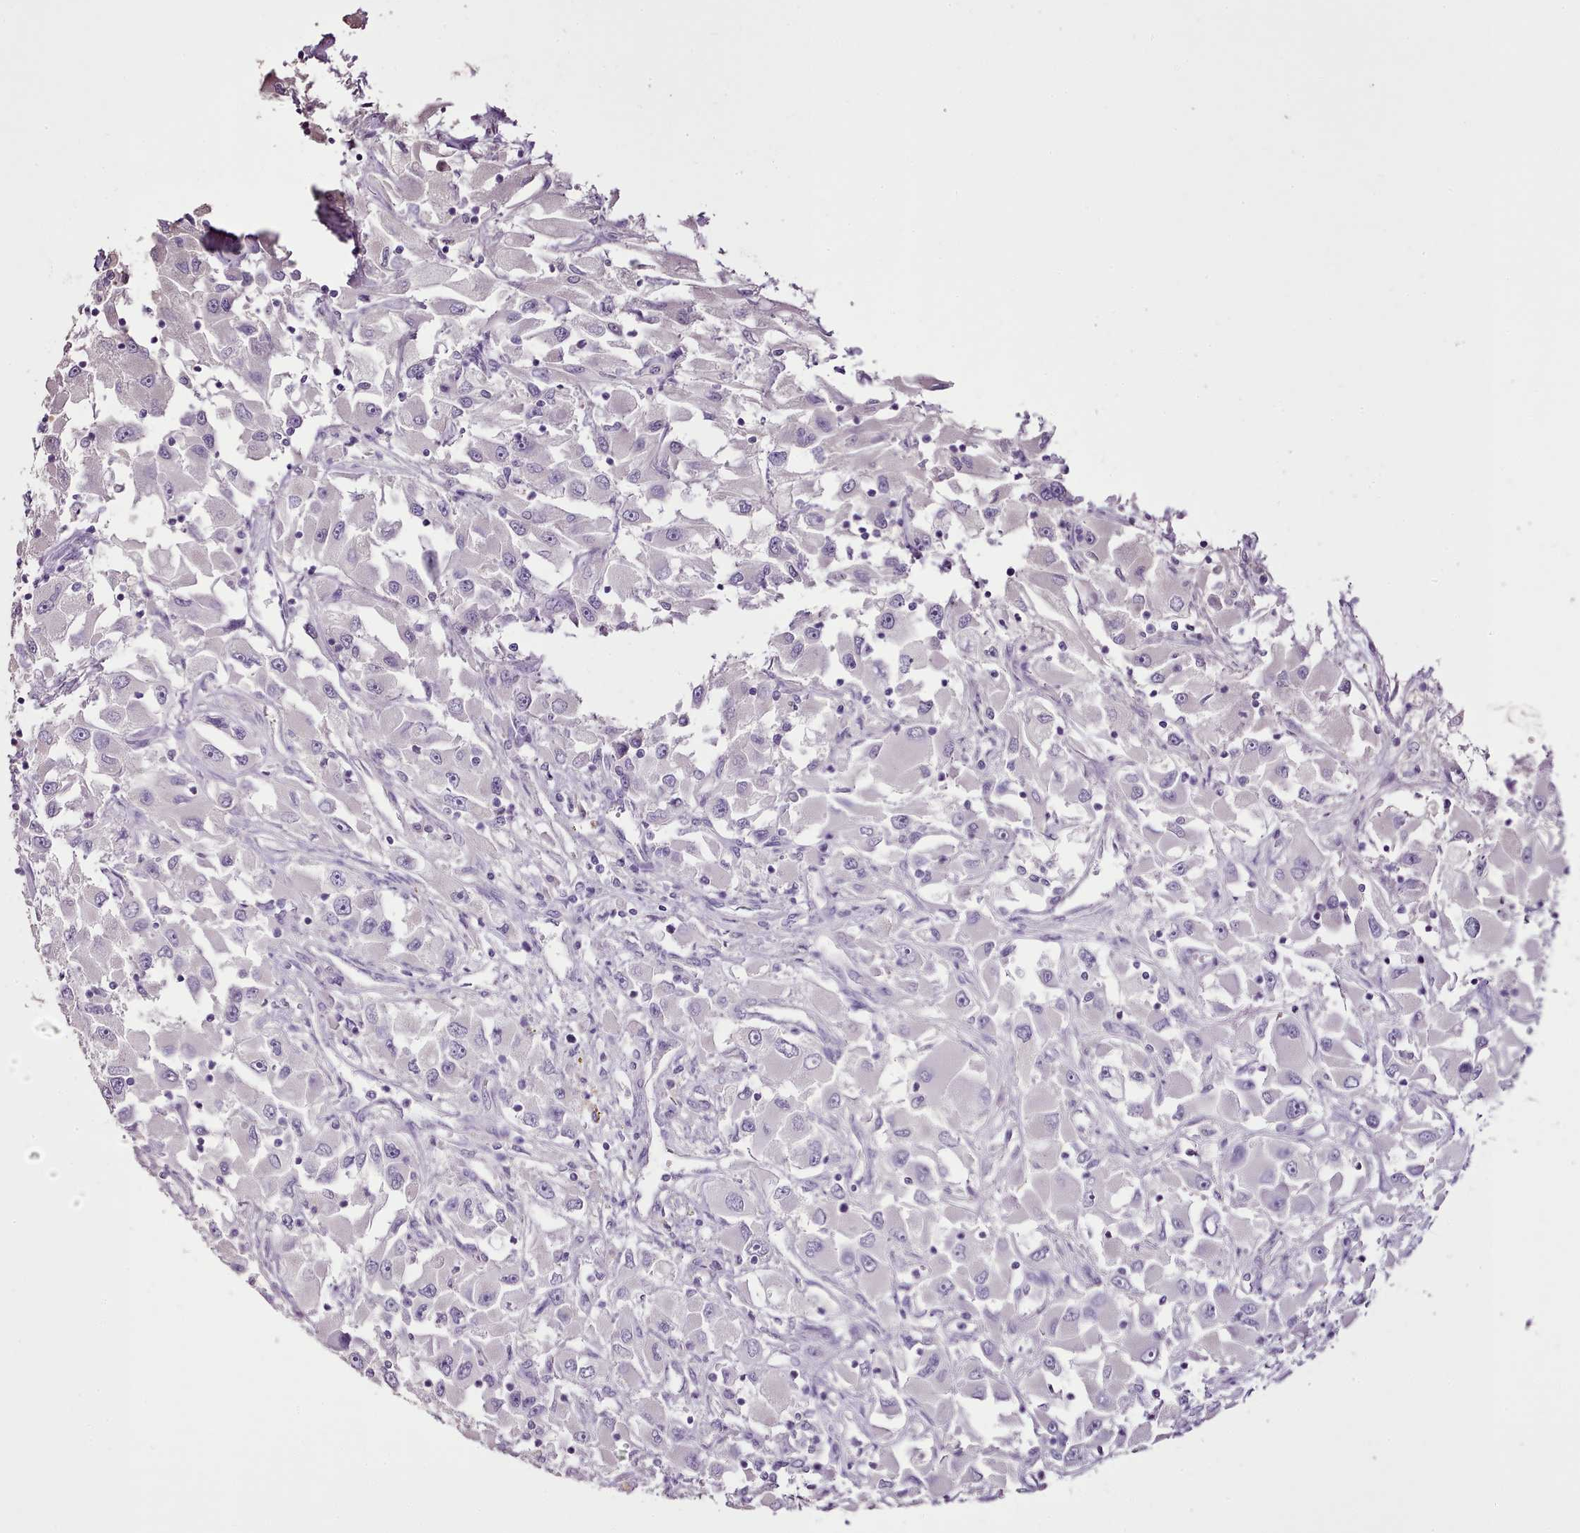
{"staining": {"intensity": "negative", "quantity": "none", "location": "none"}, "tissue": "renal cancer", "cell_type": "Tumor cells", "image_type": "cancer", "snomed": [{"axis": "morphology", "description": "Adenocarcinoma, NOS"}, {"axis": "topography", "description": "Kidney"}], "caption": "This is an immunohistochemistry (IHC) photomicrograph of renal cancer. There is no expression in tumor cells.", "gene": "BLOC1S2", "patient": {"sex": "female", "age": 52}}